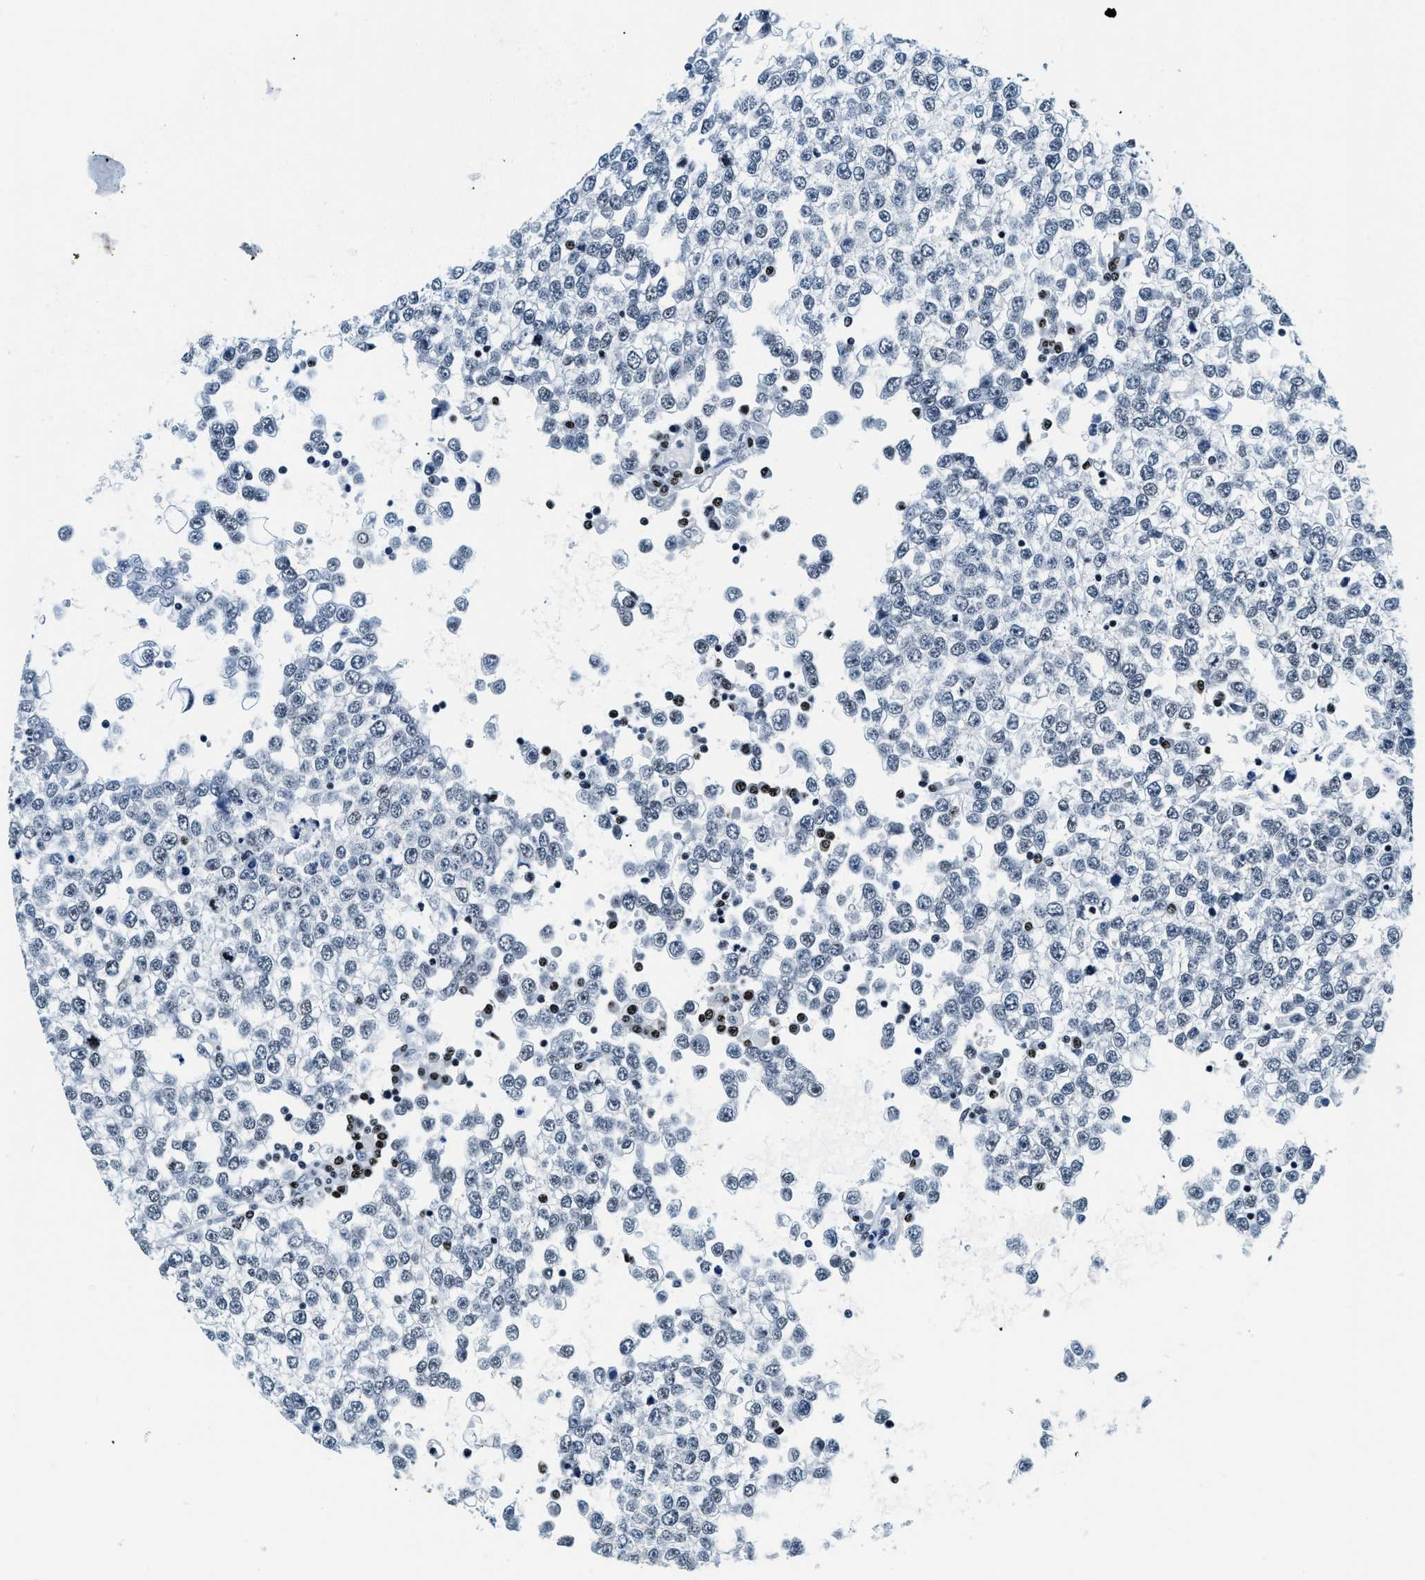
{"staining": {"intensity": "weak", "quantity": "<25%", "location": "nuclear"}, "tissue": "testis cancer", "cell_type": "Tumor cells", "image_type": "cancer", "snomed": [{"axis": "morphology", "description": "Seminoma, NOS"}, {"axis": "topography", "description": "Testis"}], "caption": "Photomicrograph shows no significant protein positivity in tumor cells of testis cancer (seminoma). (Brightfield microscopy of DAB (3,3'-diaminobenzidine) immunohistochemistry at high magnification).", "gene": "TOP1", "patient": {"sex": "male", "age": 65}}